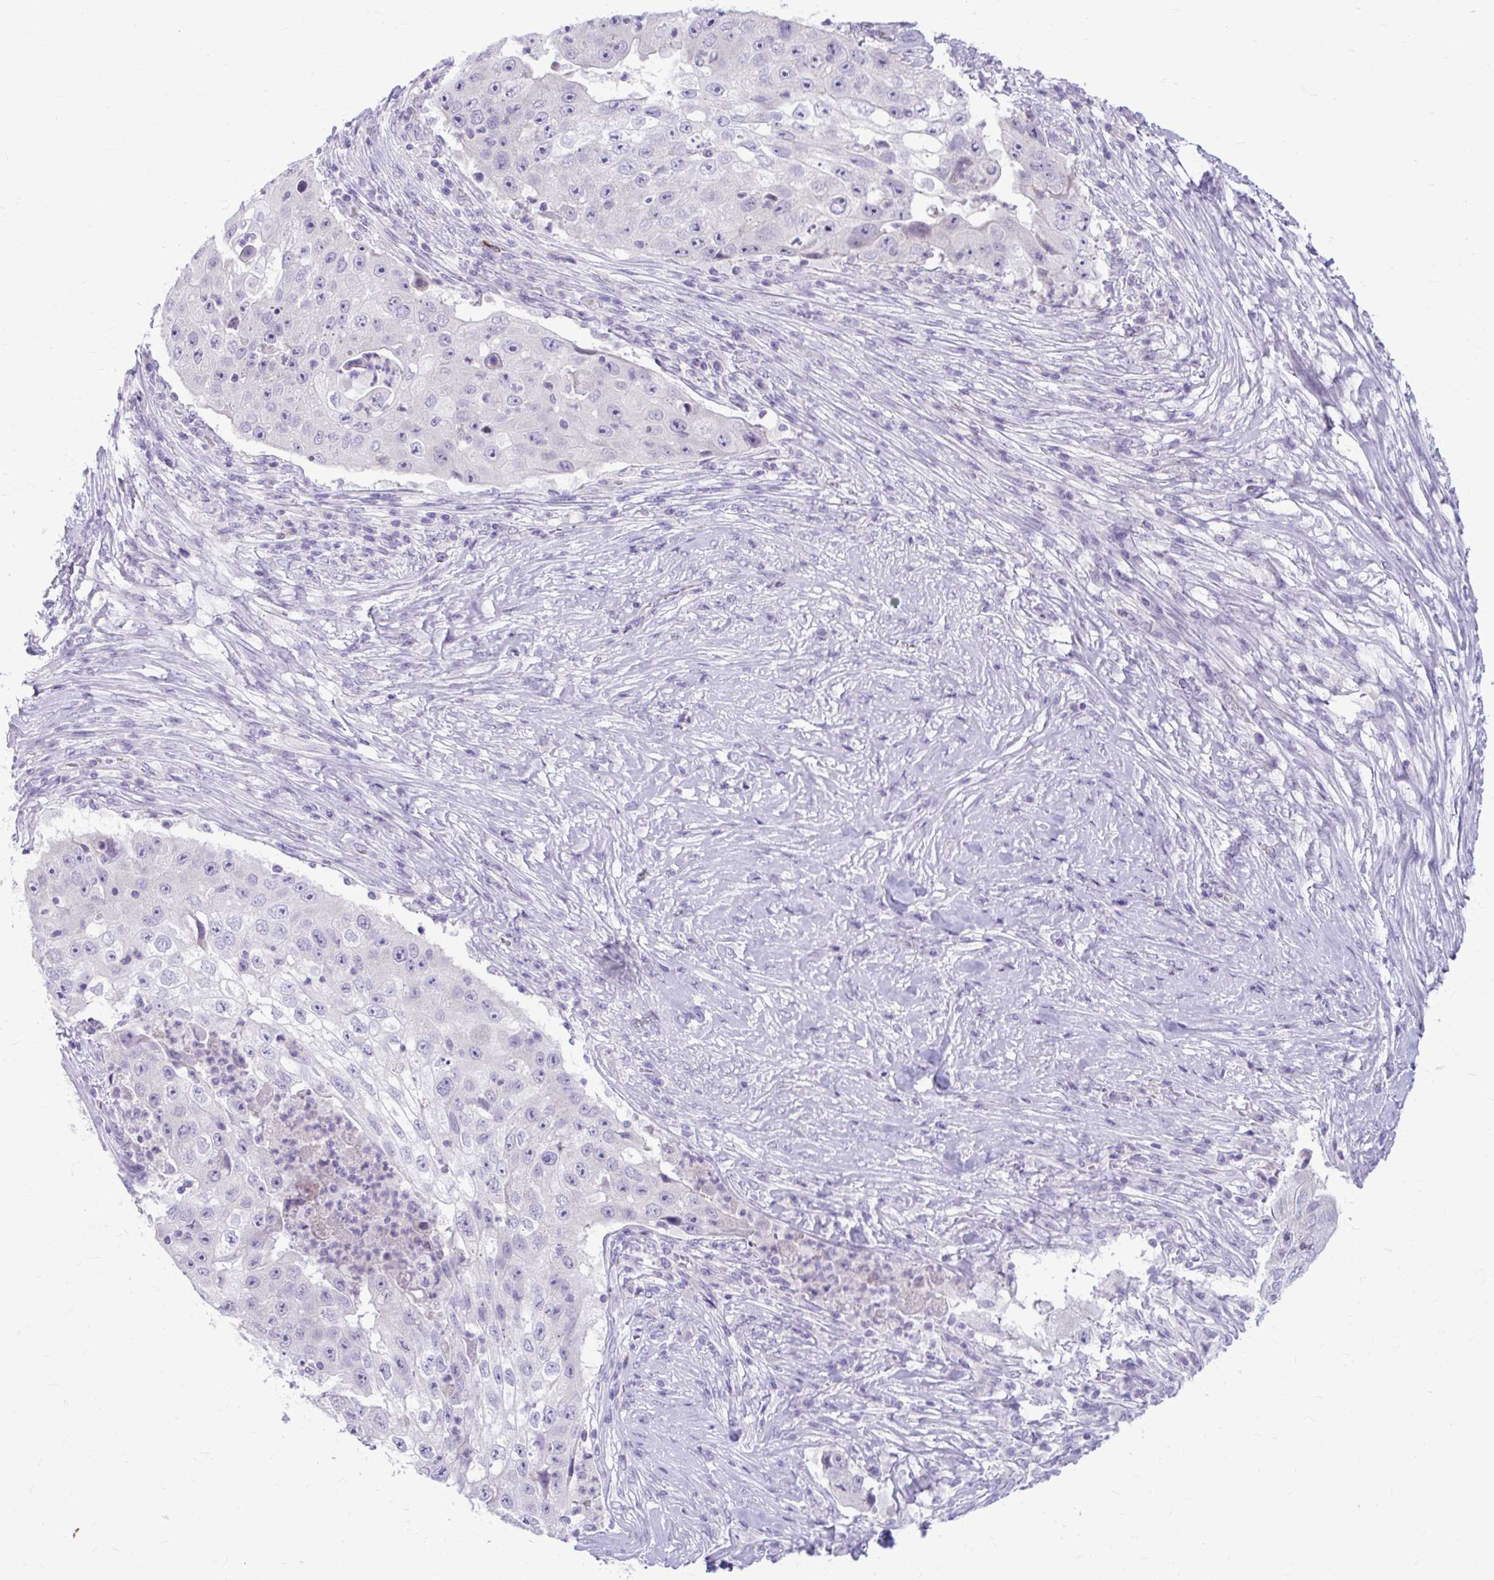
{"staining": {"intensity": "negative", "quantity": "none", "location": "none"}, "tissue": "lung cancer", "cell_type": "Tumor cells", "image_type": "cancer", "snomed": [{"axis": "morphology", "description": "Squamous cell carcinoma, NOS"}, {"axis": "topography", "description": "Lung"}], "caption": "DAB (3,3'-diaminobenzidine) immunohistochemical staining of lung squamous cell carcinoma shows no significant positivity in tumor cells. The staining is performed using DAB (3,3'-diaminobenzidine) brown chromogen with nuclei counter-stained in using hematoxylin.", "gene": "CHIA", "patient": {"sex": "male", "age": 64}}